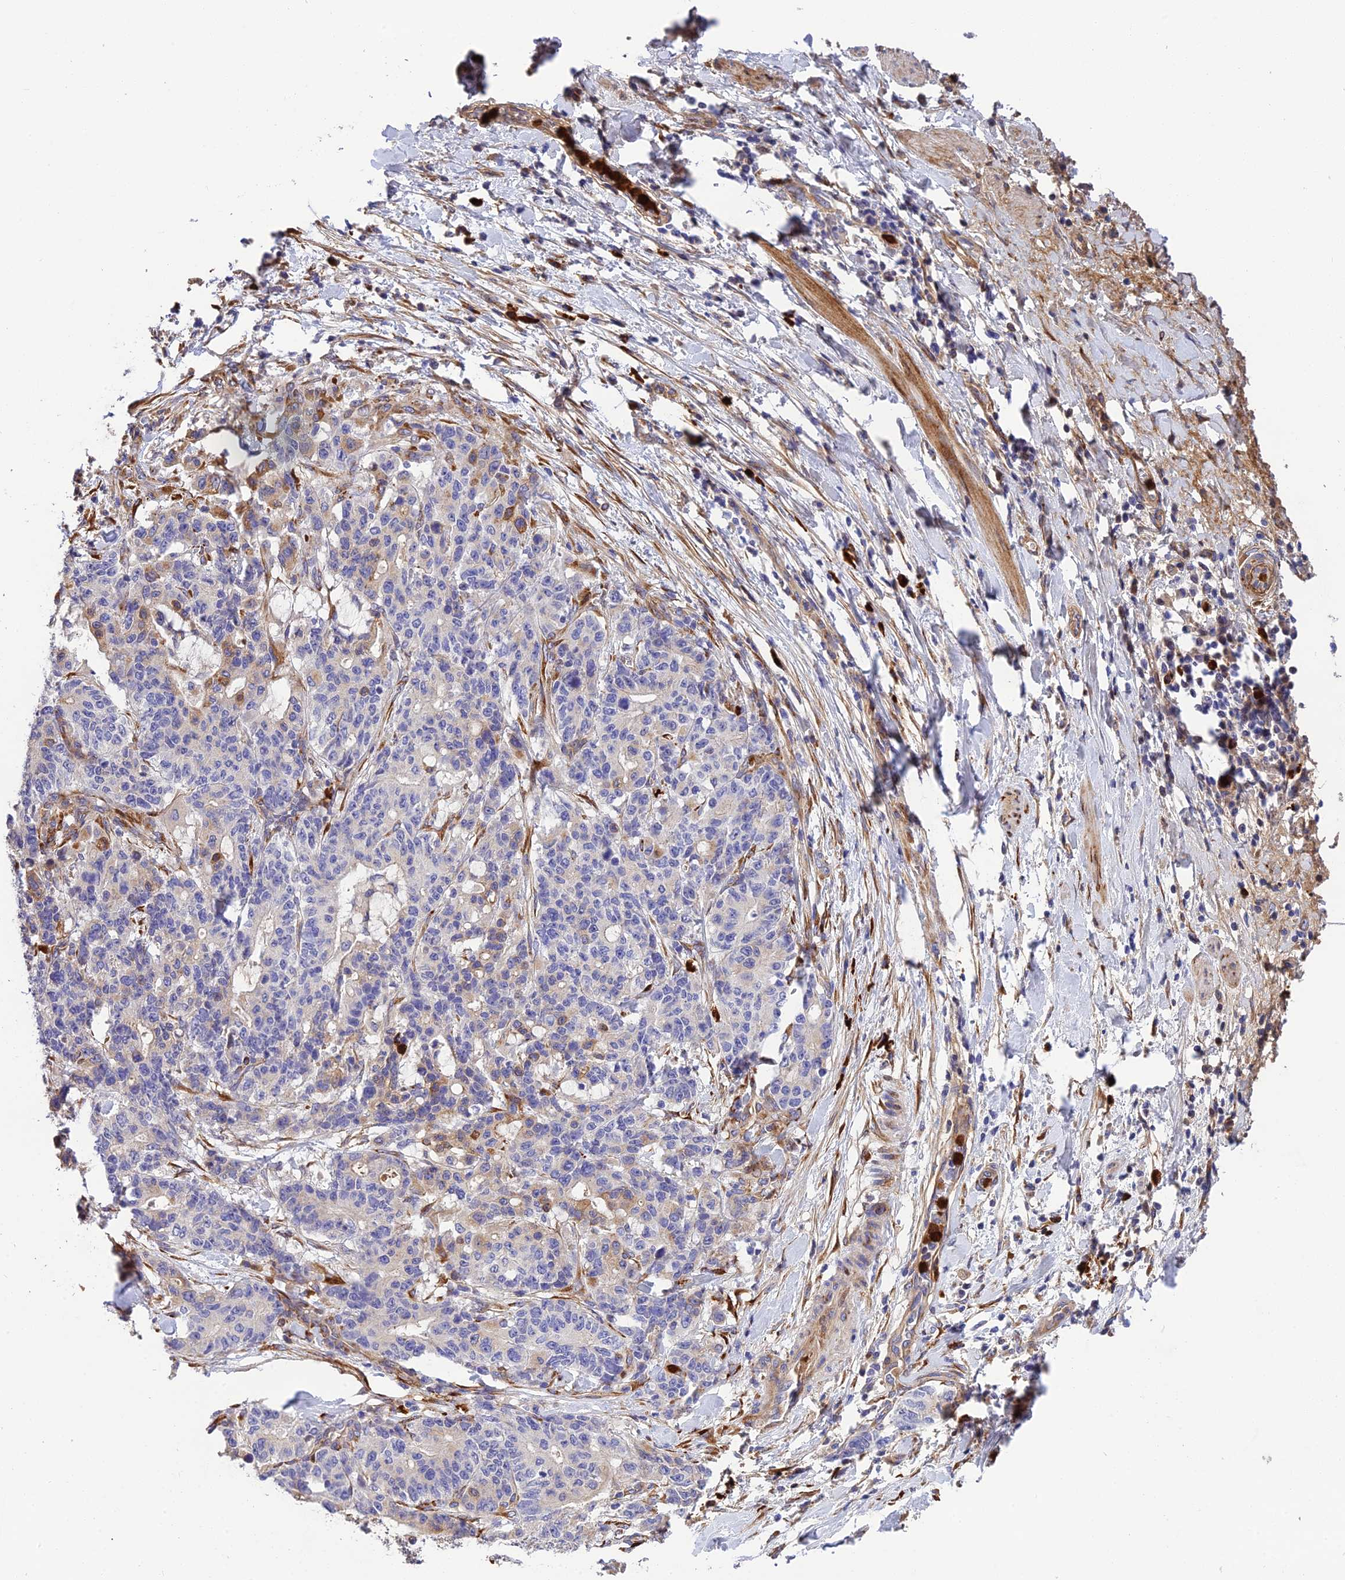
{"staining": {"intensity": "negative", "quantity": "none", "location": "none"}, "tissue": "stomach cancer", "cell_type": "Tumor cells", "image_type": "cancer", "snomed": [{"axis": "morphology", "description": "Normal tissue, NOS"}, {"axis": "morphology", "description": "Adenocarcinoma, NOS"}, {"axis": "topography", "description": "Stomach"}], "caption": "Human stomach cancer stained for a protein using immunohistochemistry (IHC) demonstrates no staining in tumor cells.", "gene": "CPSF4L", "patient": {"sex": "female", "age": 64}}